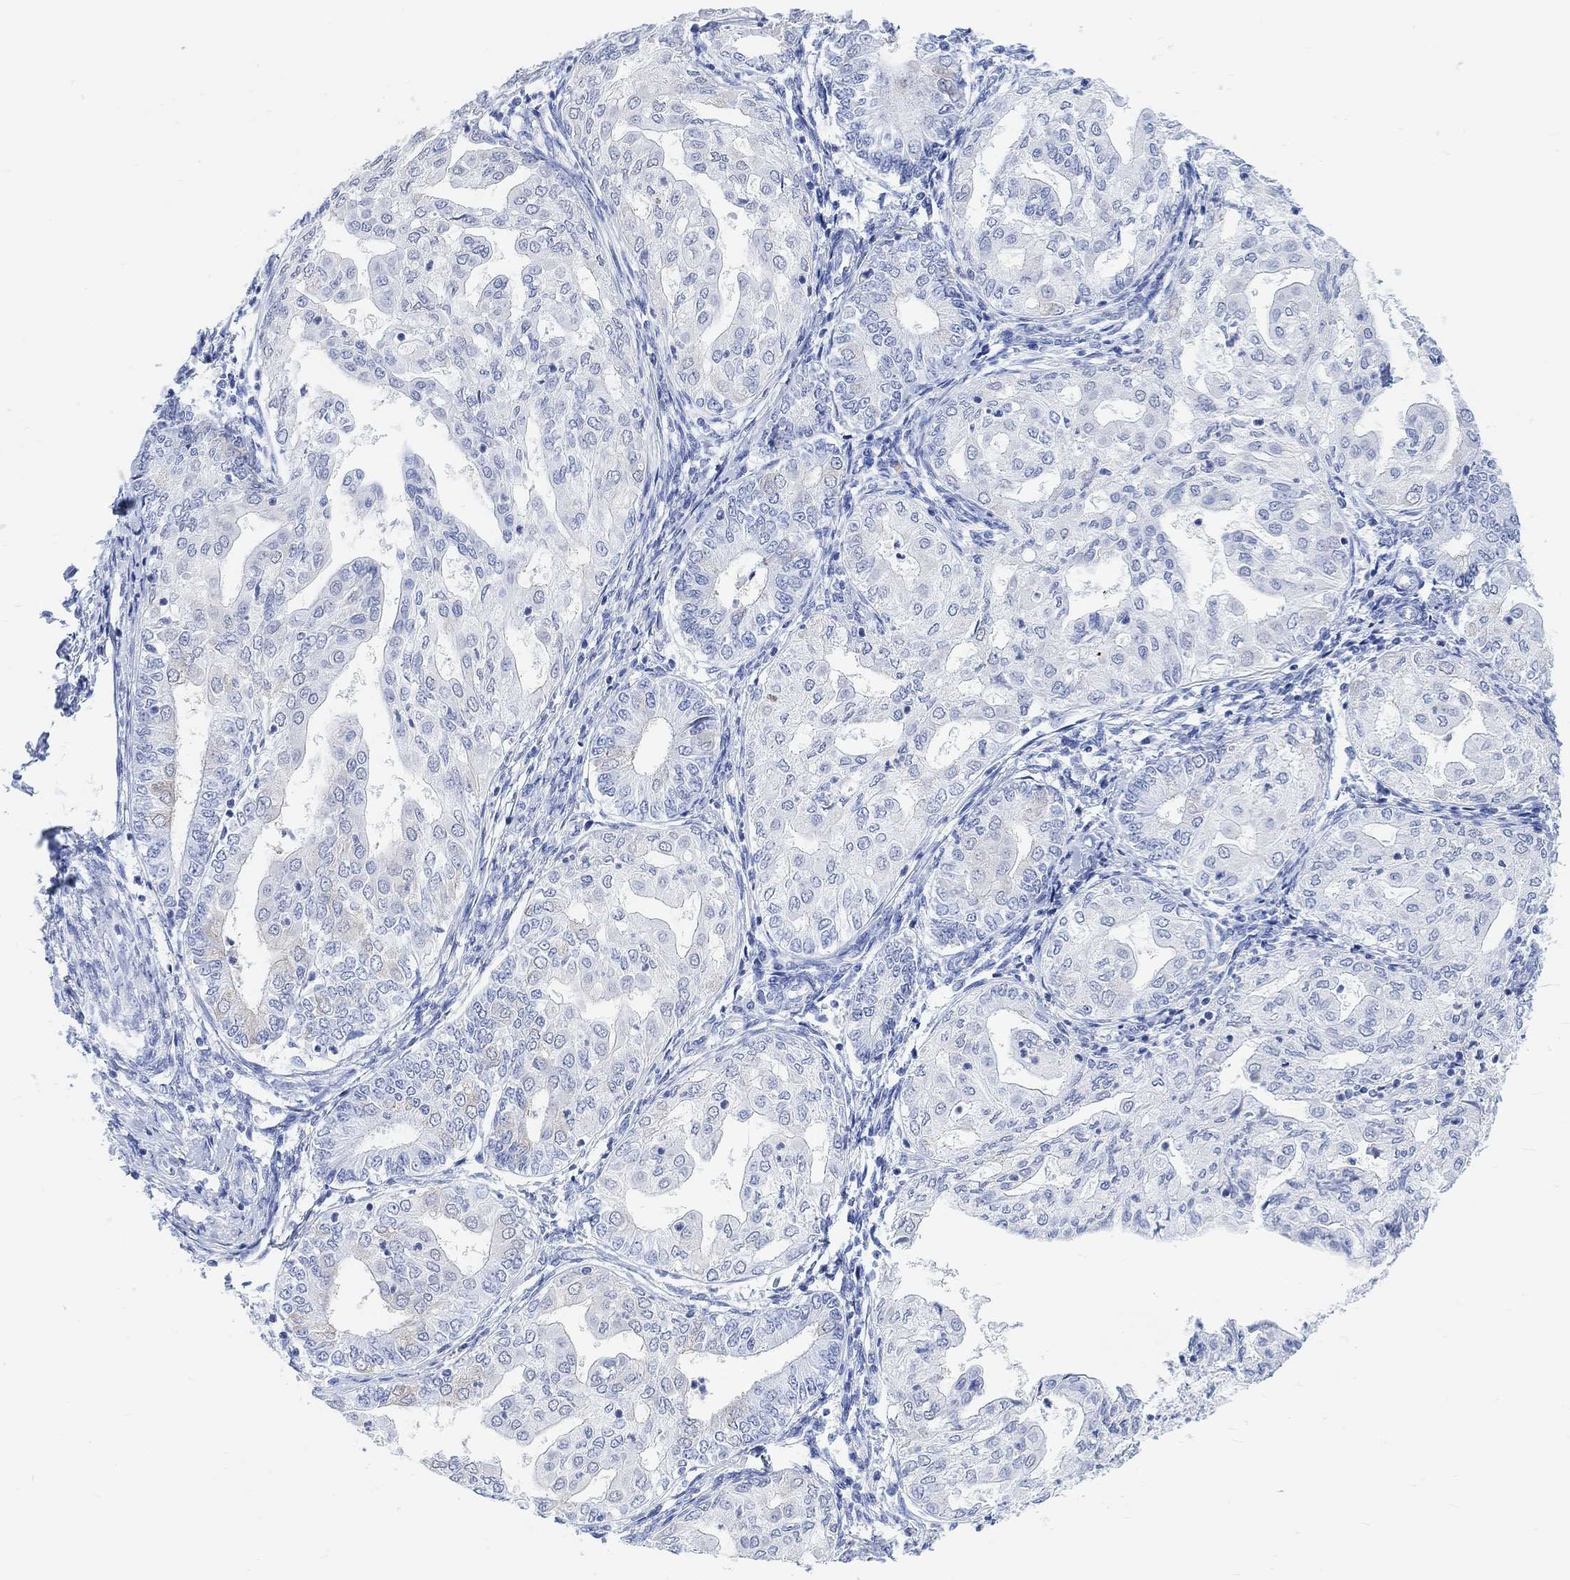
{"staining": {"intensity": "negative", "quantity": "none", "location": "none"}, "tissue": "endometrial cancer", "cell_type": "Tumor cells", "image_type": "cancer", "snomed": [{"axis": "morphology", "description": "Adenocarcinoma, NOS"}, {"axis": "topography", "description": "Endometrium"}], "caption": "IHC micrograph of human endometrial adenocarcinoma stained for a protein (brown), which reveals no staining in tumor cells.", "gene": "ENO4", "patient": {"sex": "female", "age": 68}}